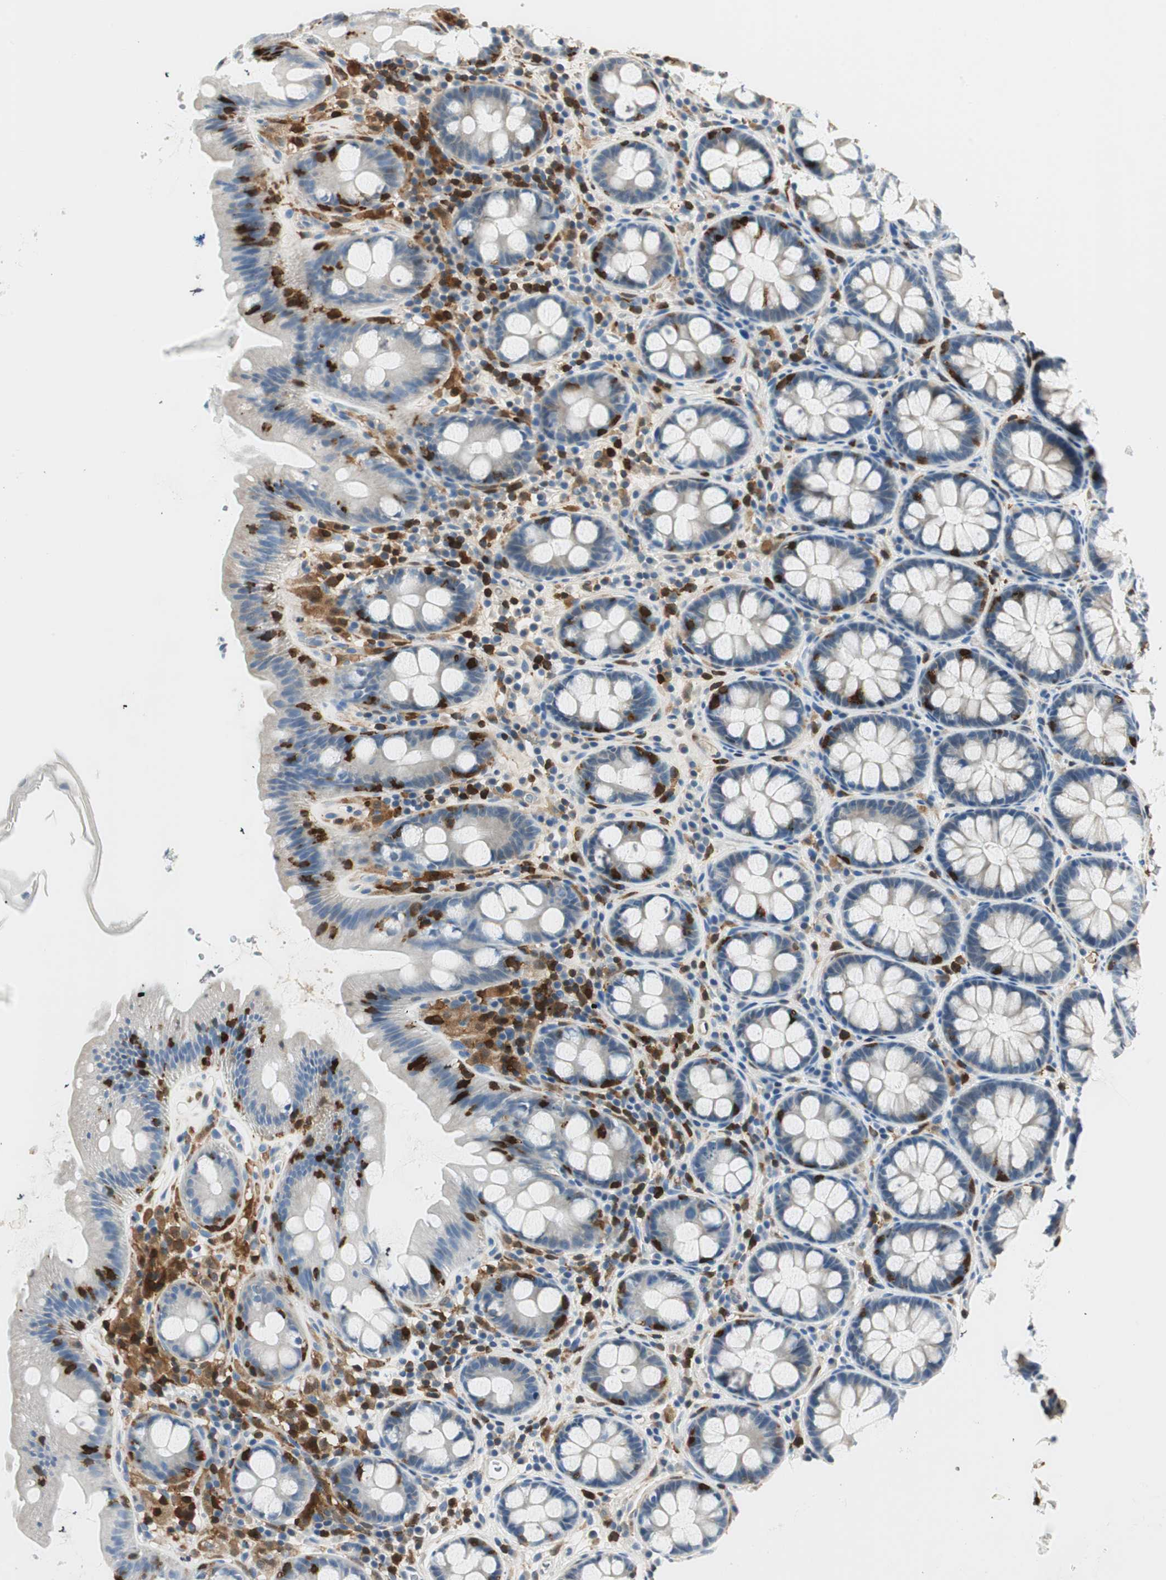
{"staining": {"intensity": "negative", "quantity": "none", "location": "none"}, "tissue": "colon", "cell_type": "Endothelial cells", "image_type": "normal", "snomed": [{"axis": "morphology", "description": "Normal tissue, NOS"}, {"axis": "topography", "description": "Colon"}], "caption": "Immunohistochemistry of normal colon demonstrates no positivity in endothelial cells.", "gene": "COTL1", "patient": {"sex": "female", "age": 80}}